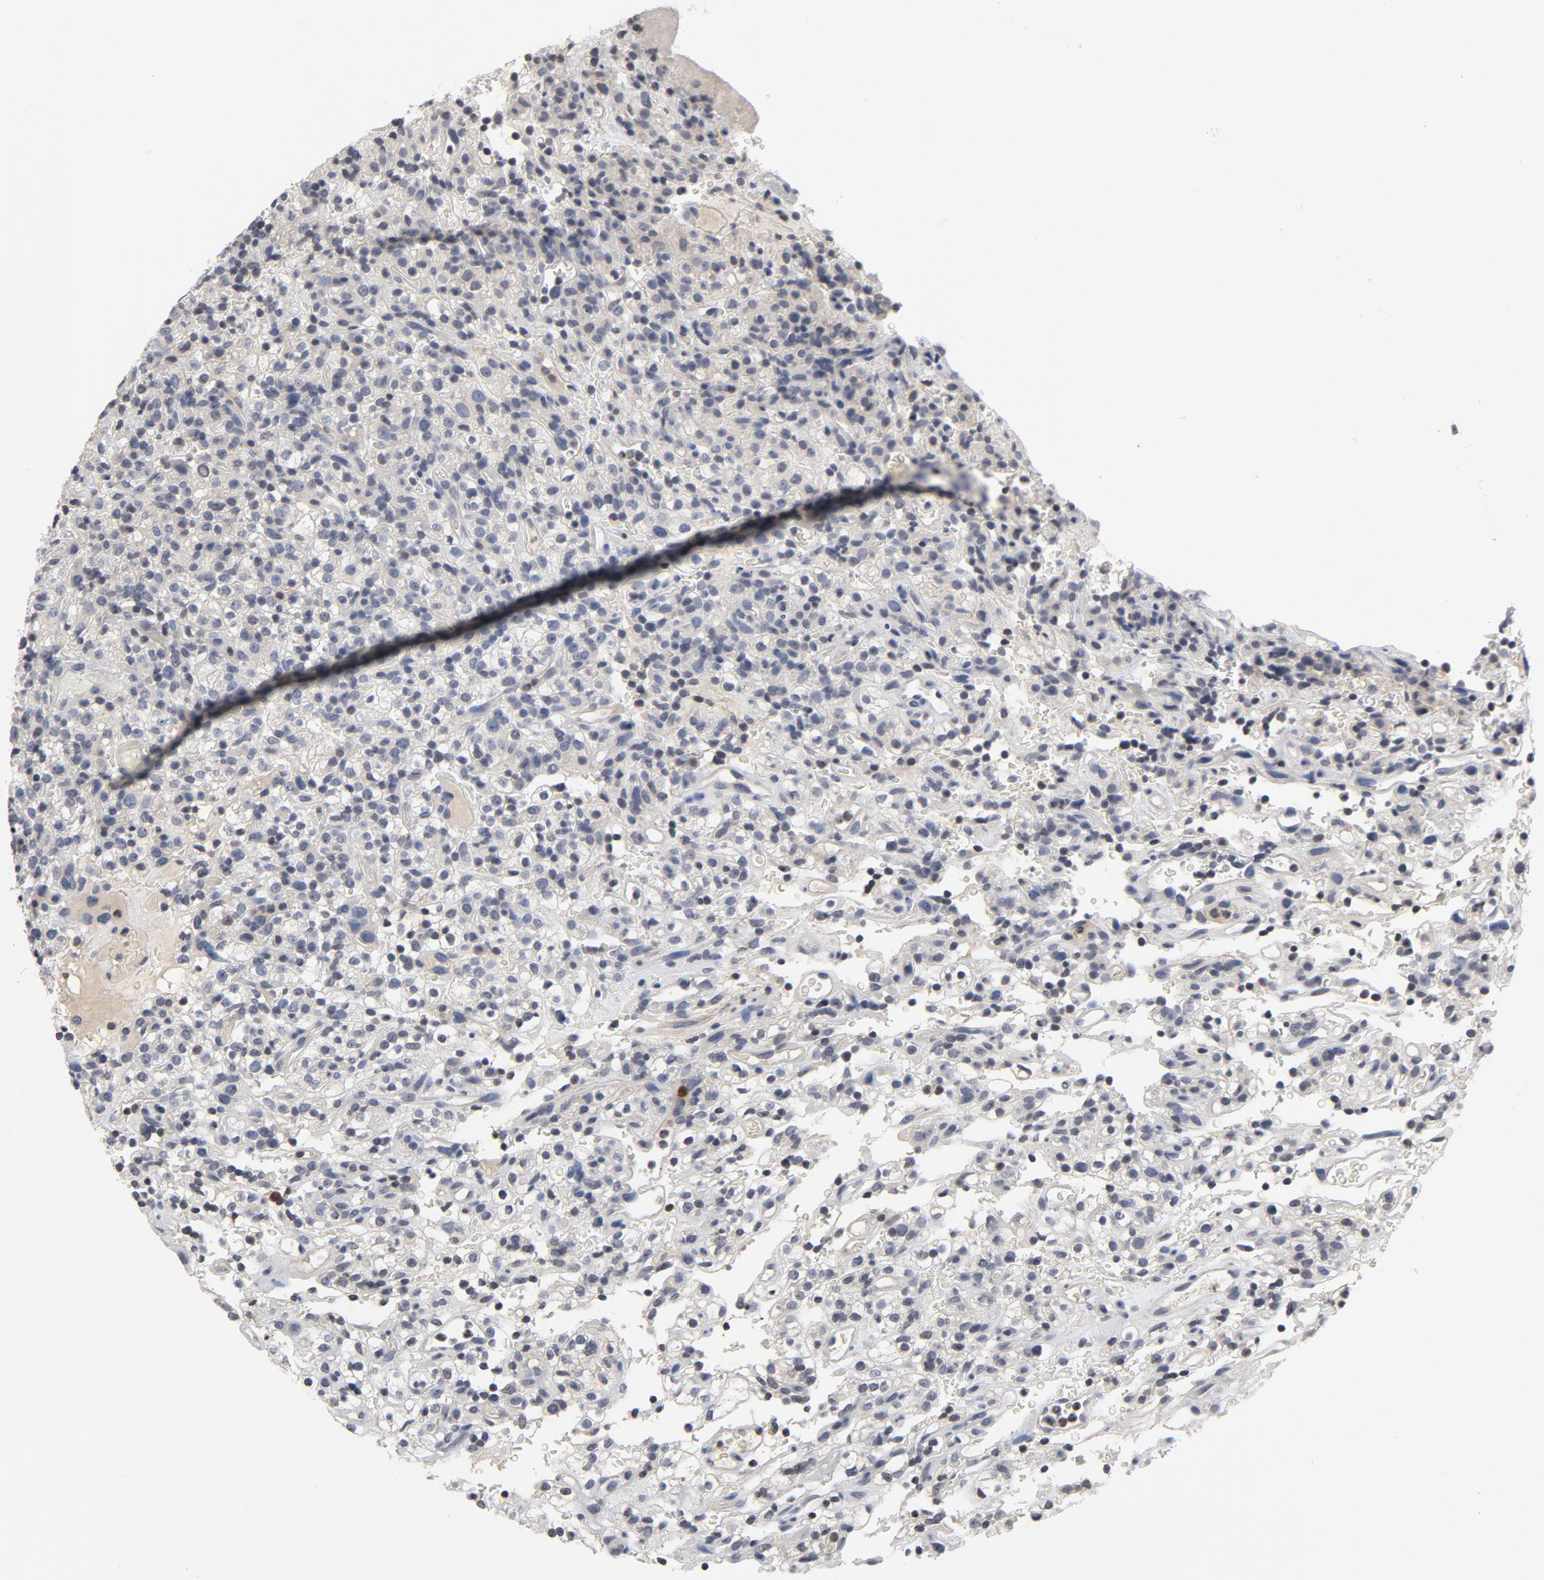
{"staining": {"intensity": "negative", "quantity": "none", "location": "none"}, "tissue": "renal cancer", "cell_type": "Tumor cells", "image_type": "cancer", "snomed": [{"axis": "morphology", "description": "Normal tissue, NOS"}, {"axis": "morphology", "description": "Adenocarcinoma, NOS"}, {"axis": "topography", "description": "Kidney"}], "caption": "Human renal adenocarcinoma stained for a protein using immunohistochemistry reveals no expression in tumor cells.", "gene": "TCL1A", "patient": {"sex": "female", "age": 72}}